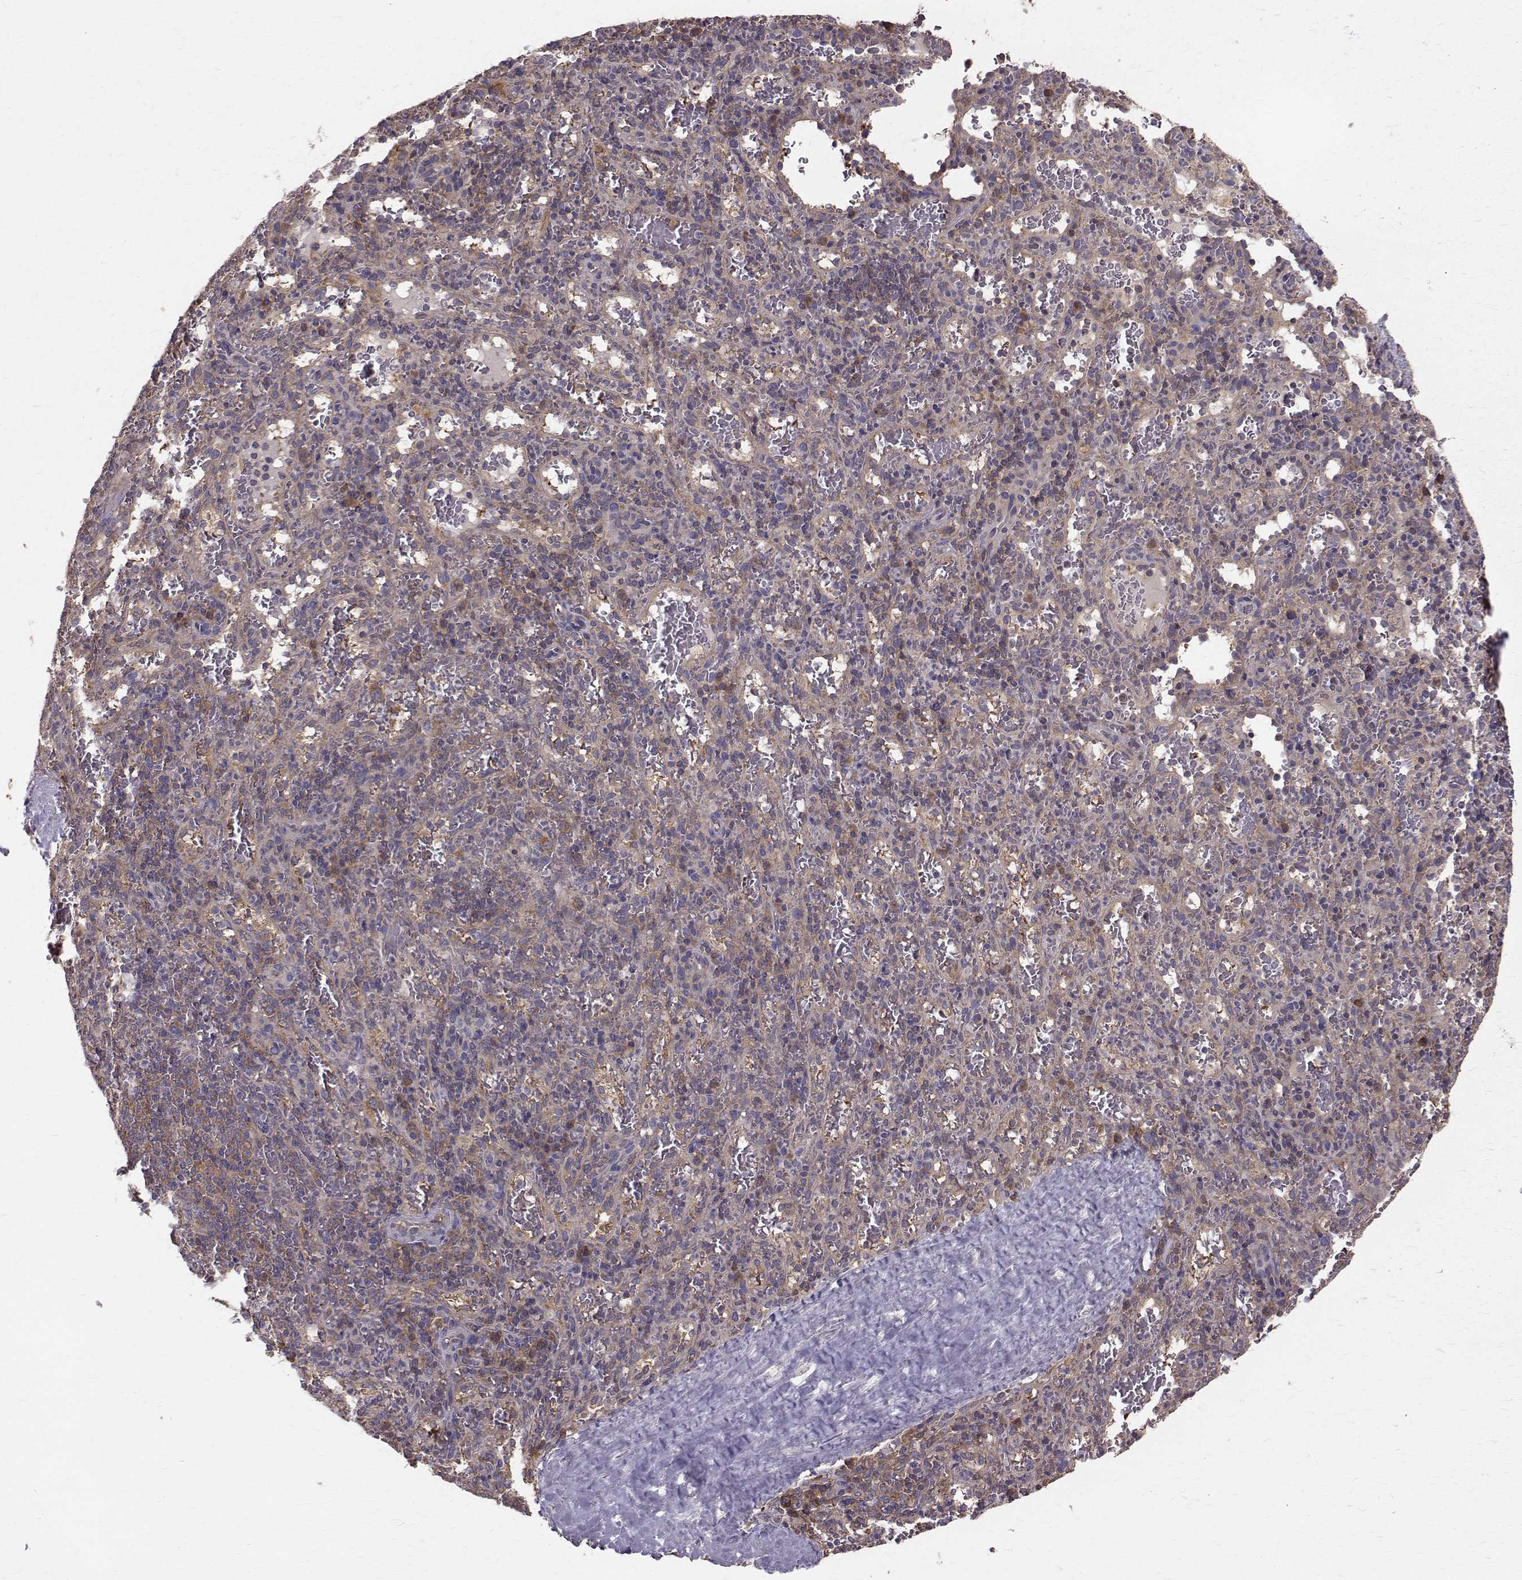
{"staining": {"intensity": "weak", "quantity": "<25%", "location": "cytoplasmic/membranous"}, "tissue": "spleen", "cell_type": "Cells in red pulp", "image_type": "normal", "snomed": [{"axis": "morphology", "description": "Normal tissue, NOS"}, {"axis": "topography", "description": "Spleen"}], "caption": "This is a photomicrograph of immunohistochemistry staining of unremarkable spleen, which shows no positivity in cells in red pulp.", "gene": "FARSB", "patient": {"sex": "male", "age": 57}}